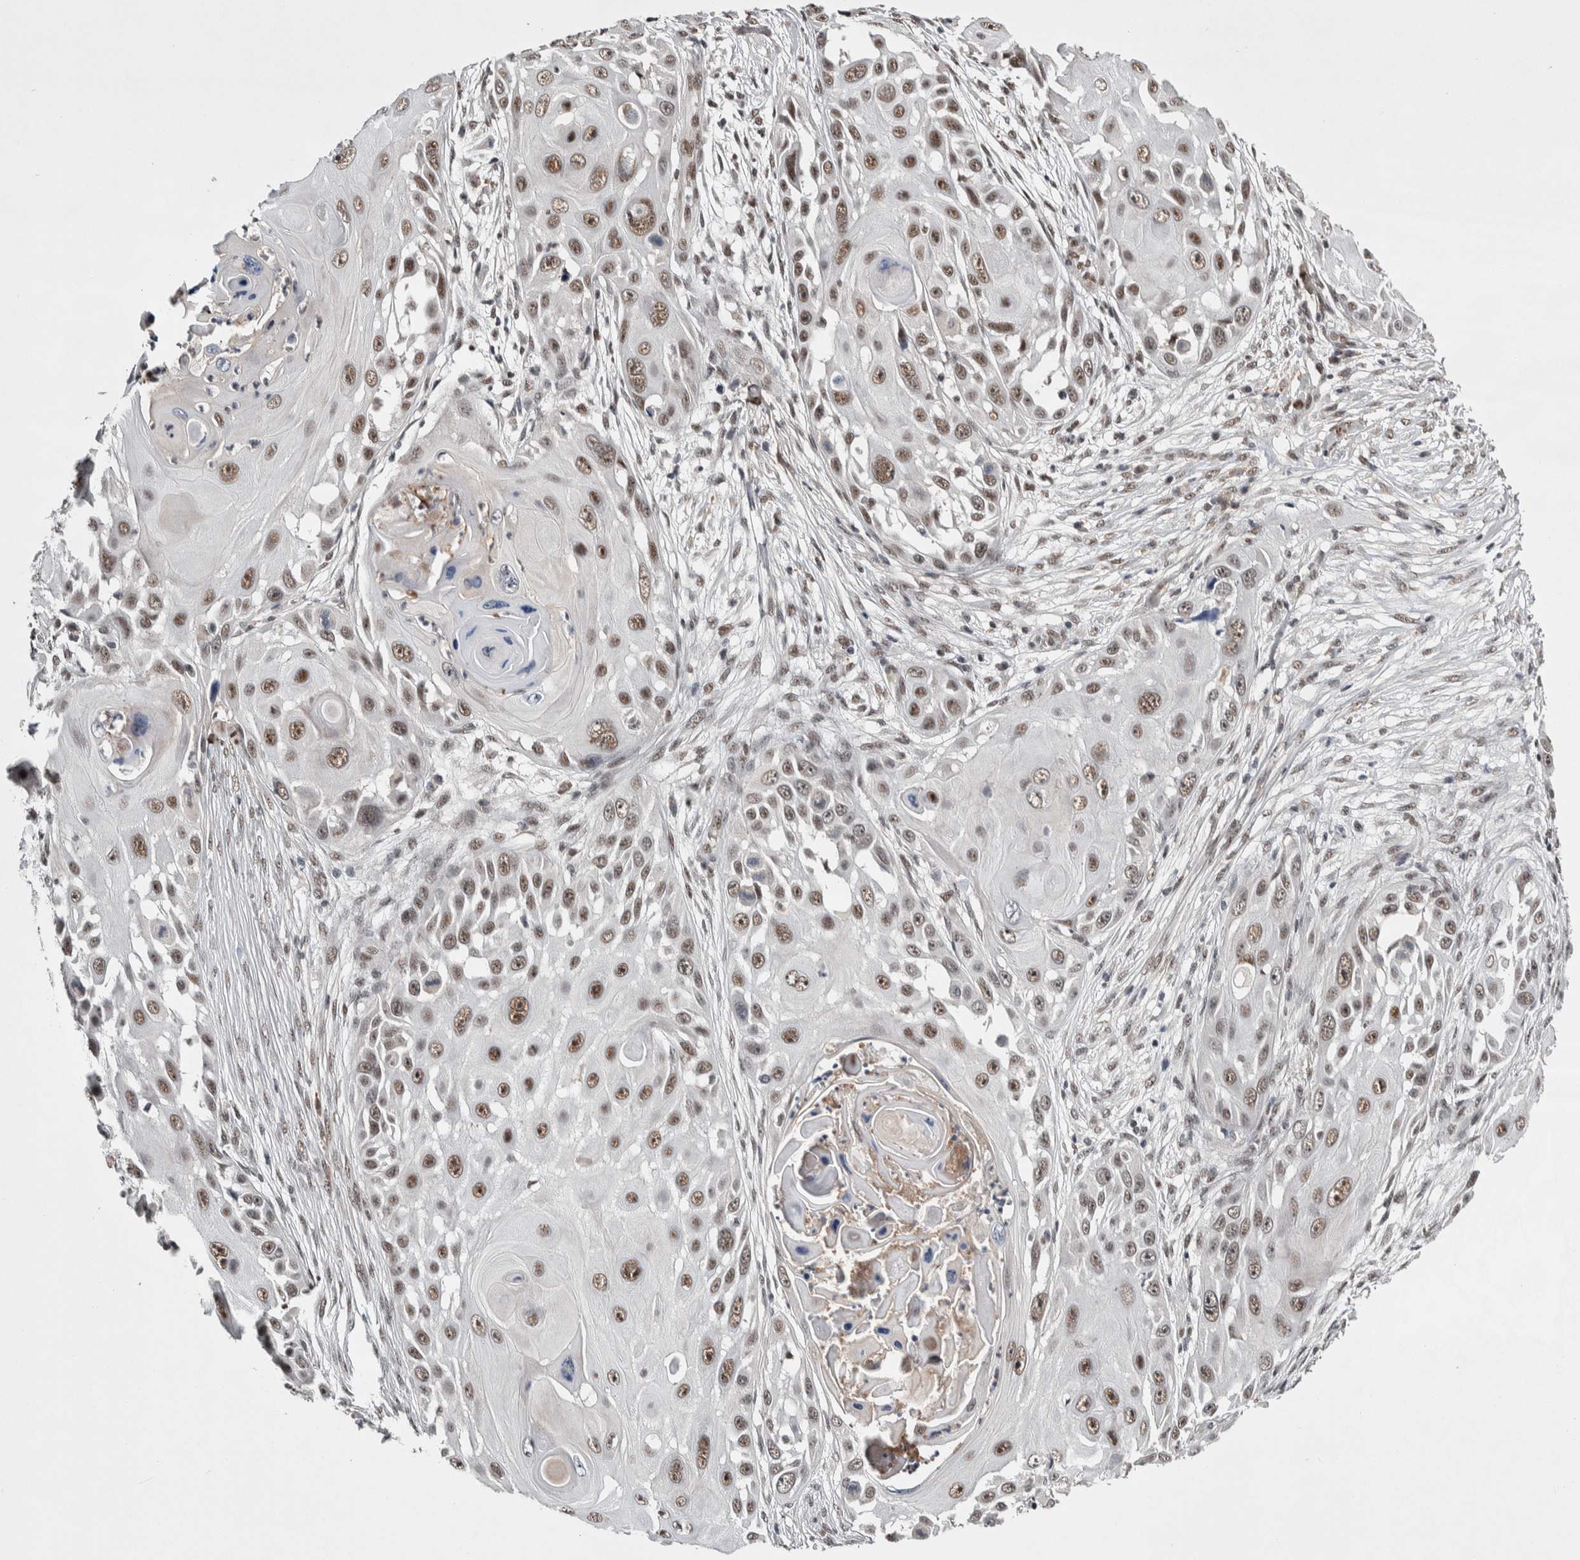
{"staining": {"intensity": "moderate", "quantity": ">75%", "location": "nuclear"}, "tissue": "skin cancer", "cell_type": "Tumor cells", "image_type": "cancer", "snomed": [{"axis": "morphology", "description": "Squamous cell carcinoma, NOS"}, {"axis": "topography", "description": "Skin"}], "caption": "Skin squamous cell carcinoma stained for a protein (brown) reveals moderate nuclear positive positivity in approximately >75% of tumor cells.", "gene": "ASPN", "patient": {"sex": "female", "age": 44}}